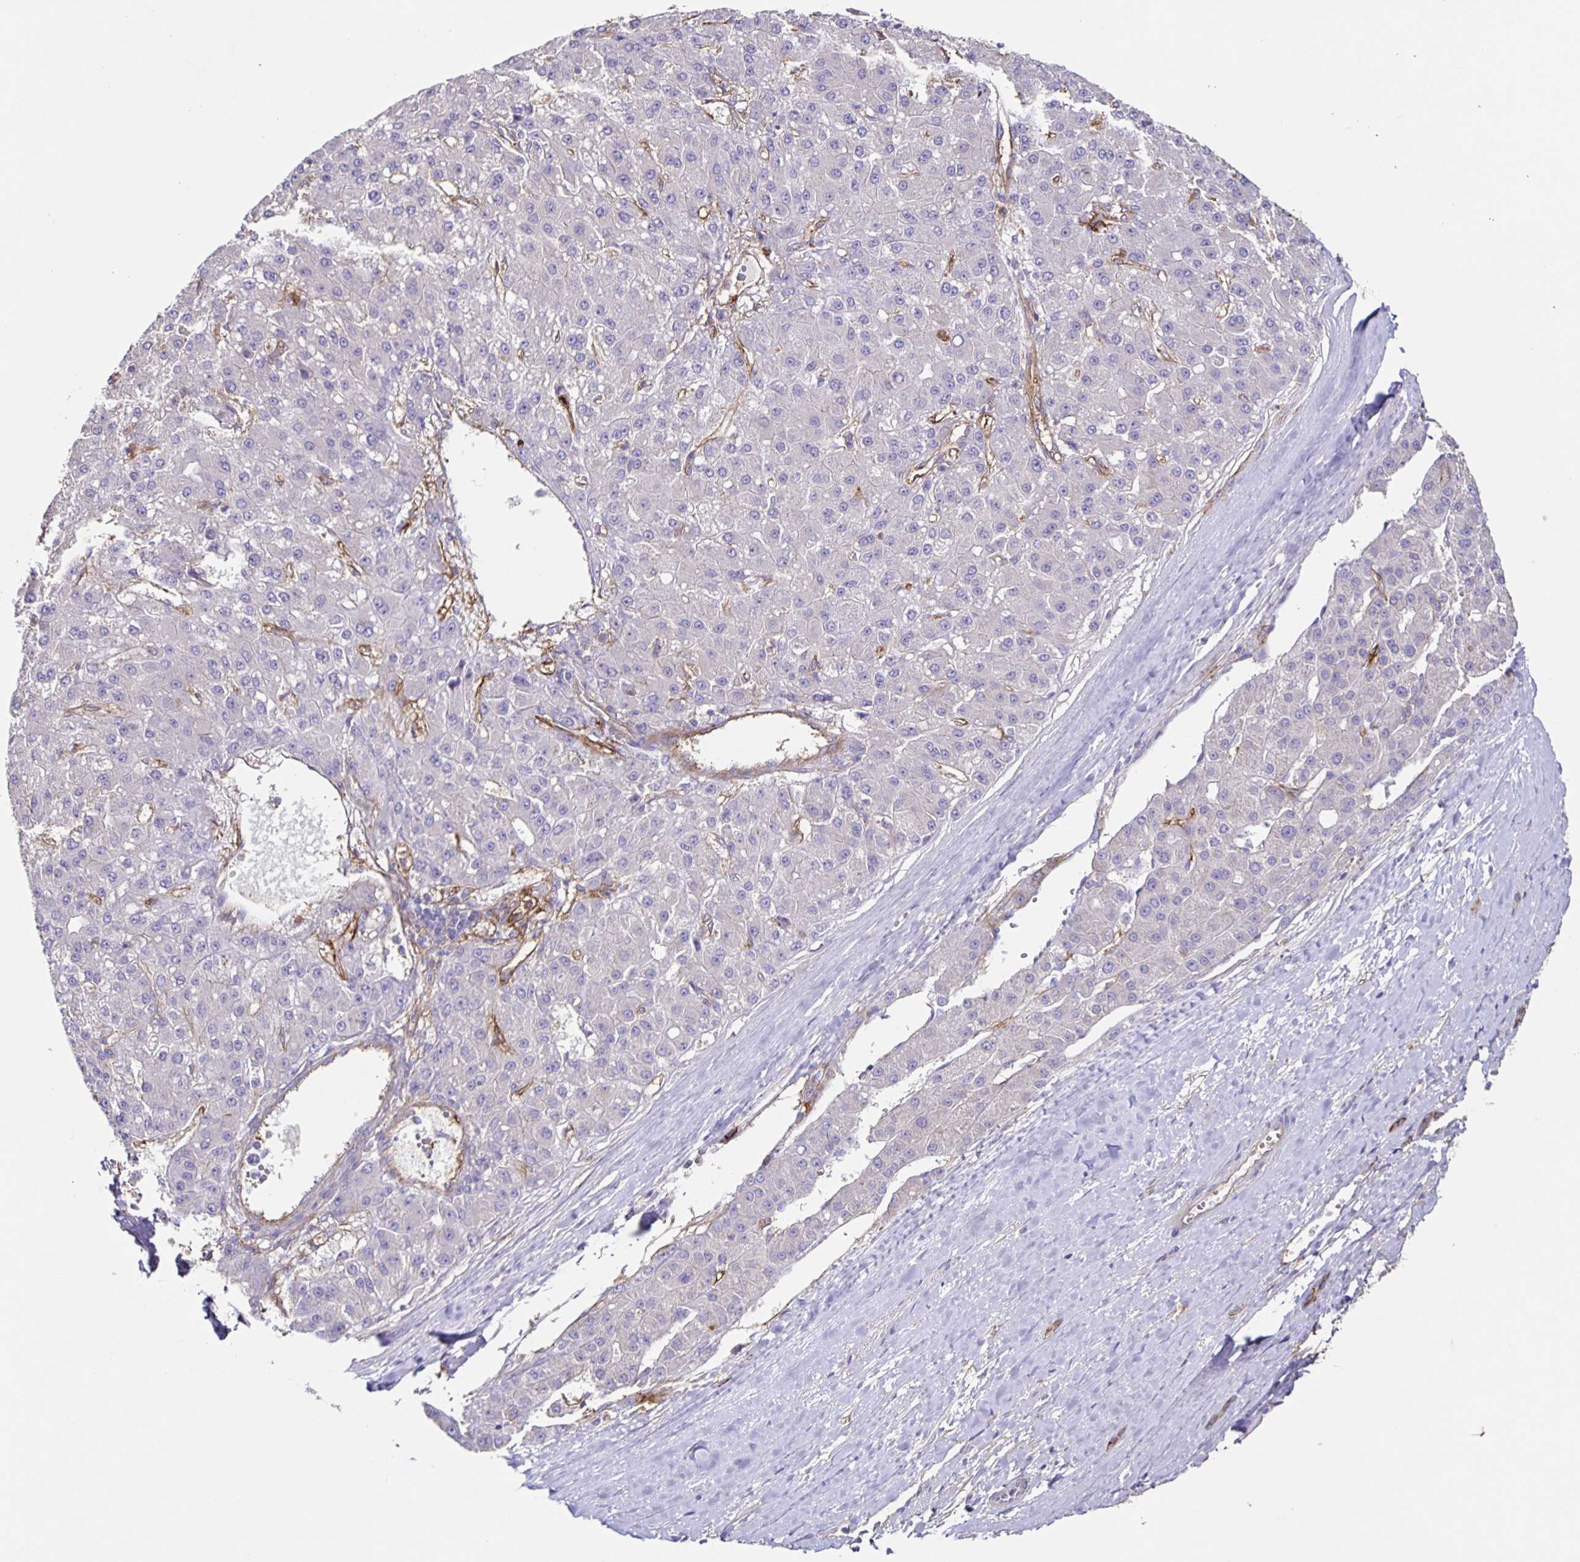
{"staining": {"intensity": "negative", "quantity": "none", "location": "none"}, "tissue": "liver cancer", "cell_type": "Tumor cells", "image_type": "cancer", "snomed": [{"axis": "morphology", "description": "Carcinoma, Hepatocellular, NOS"}, {"axis": "topography", "description": "Liver"}], "caption": "The photomicrograph exhibits no staining of tumor cells in liver cancer.", "gene": "ITGA2", "patient": {"sex": "male", "age": 67}}